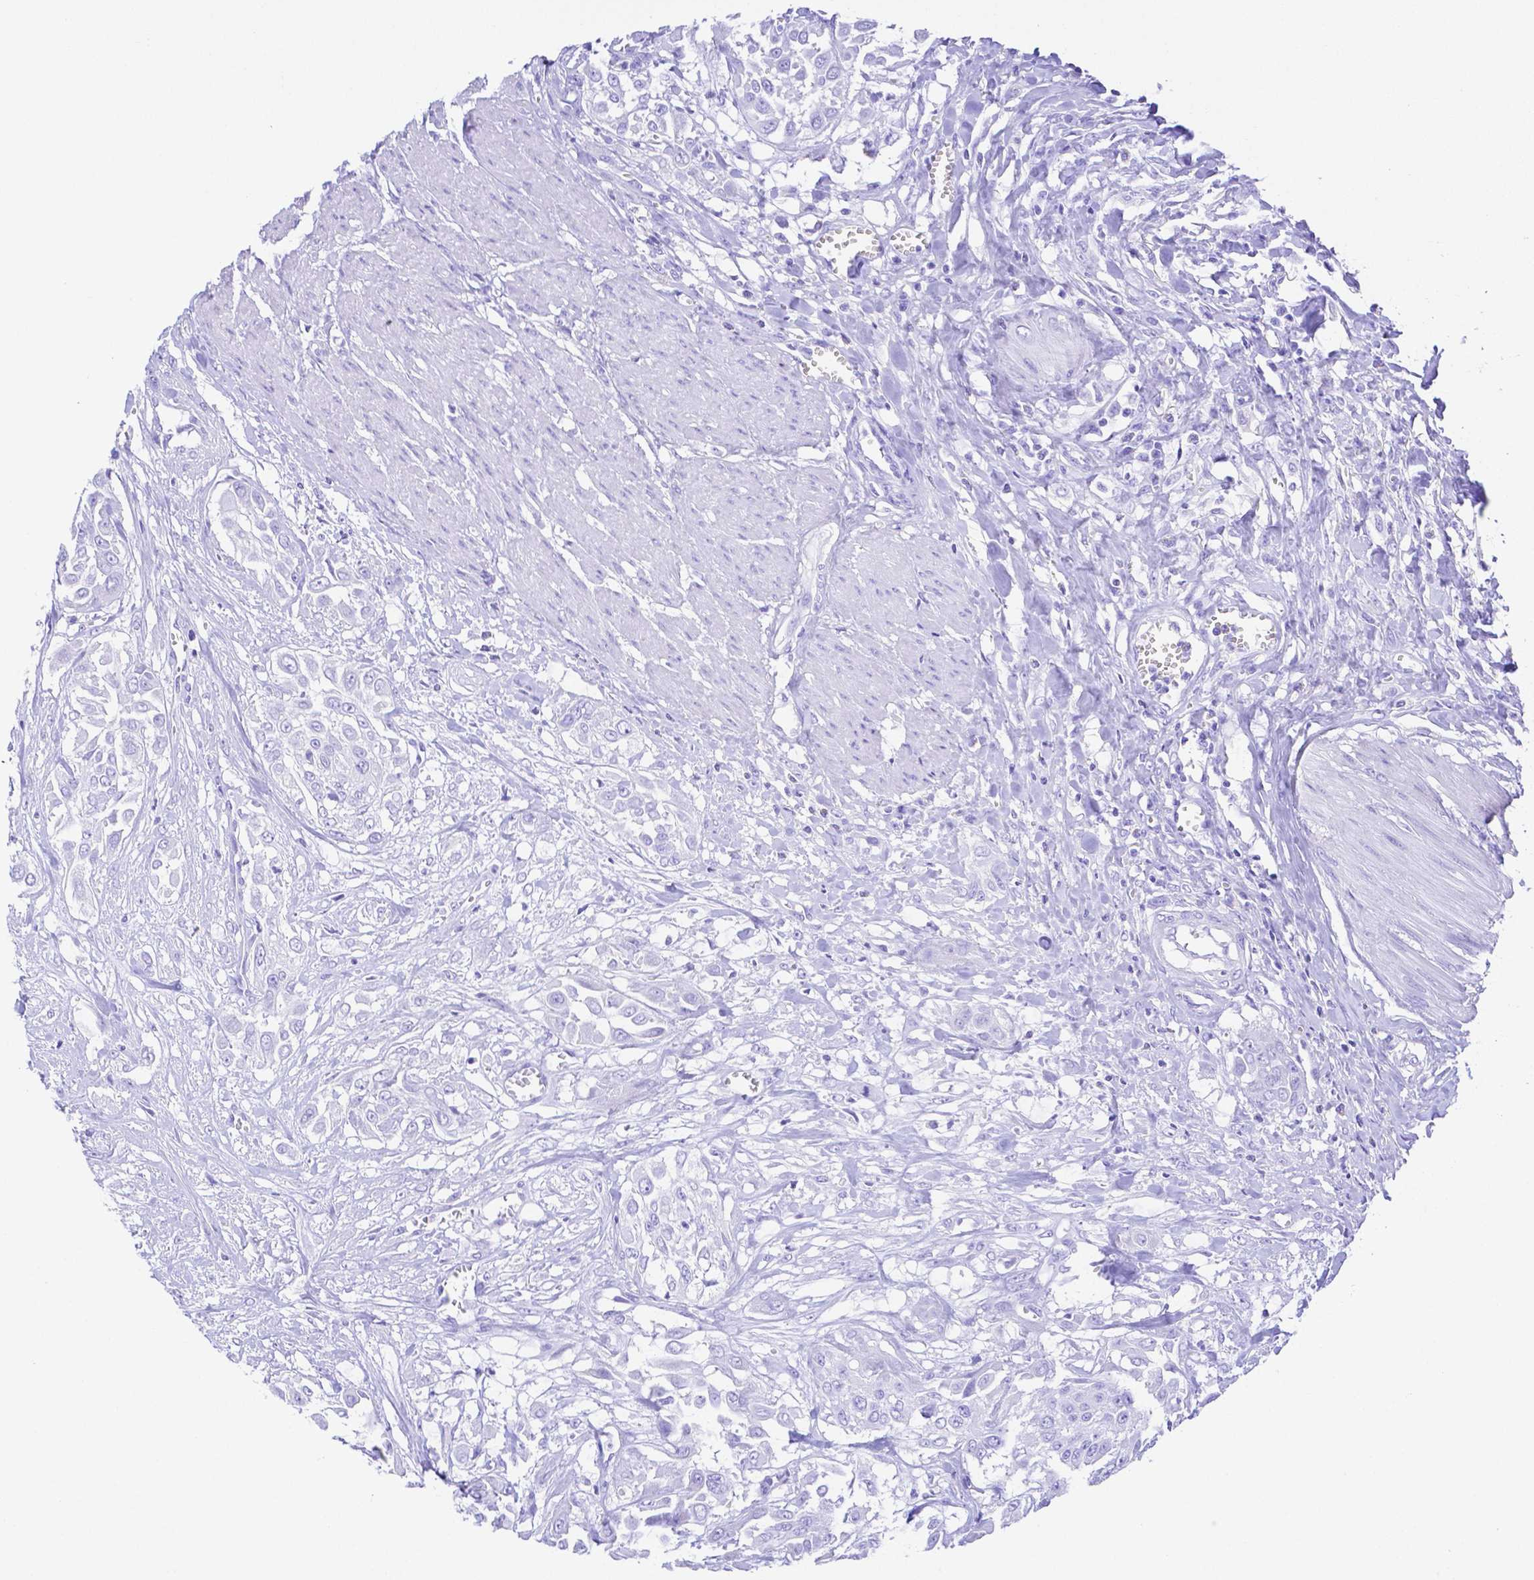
{"staining": {"intensity": "negative", "quantity": "none", "location": "none"}, "tissue": "urothelial cancer", "cell_type": "Tumor cells", "image_type": "cancer", "snomed": [{"axis": "morphology", "description": "Urothelial carcinoma, High grade"}, {"axis": "topography", "description": "Urinary bladder"}], "caption": "IHC histopathology image of neoplastic tissue: human high-grade urothelial carcinoma stained with DAB (3,3'-diaminobenzidine) reveals no significant protein positivity in tumor cells. (Stains: DAB immunohistochemistry with hematoxylin counter stain, Microscopy: brightfield microscopy at high magnification).", "gene": "SMR3A", "patient": {"sex": "male", "age": 57}}